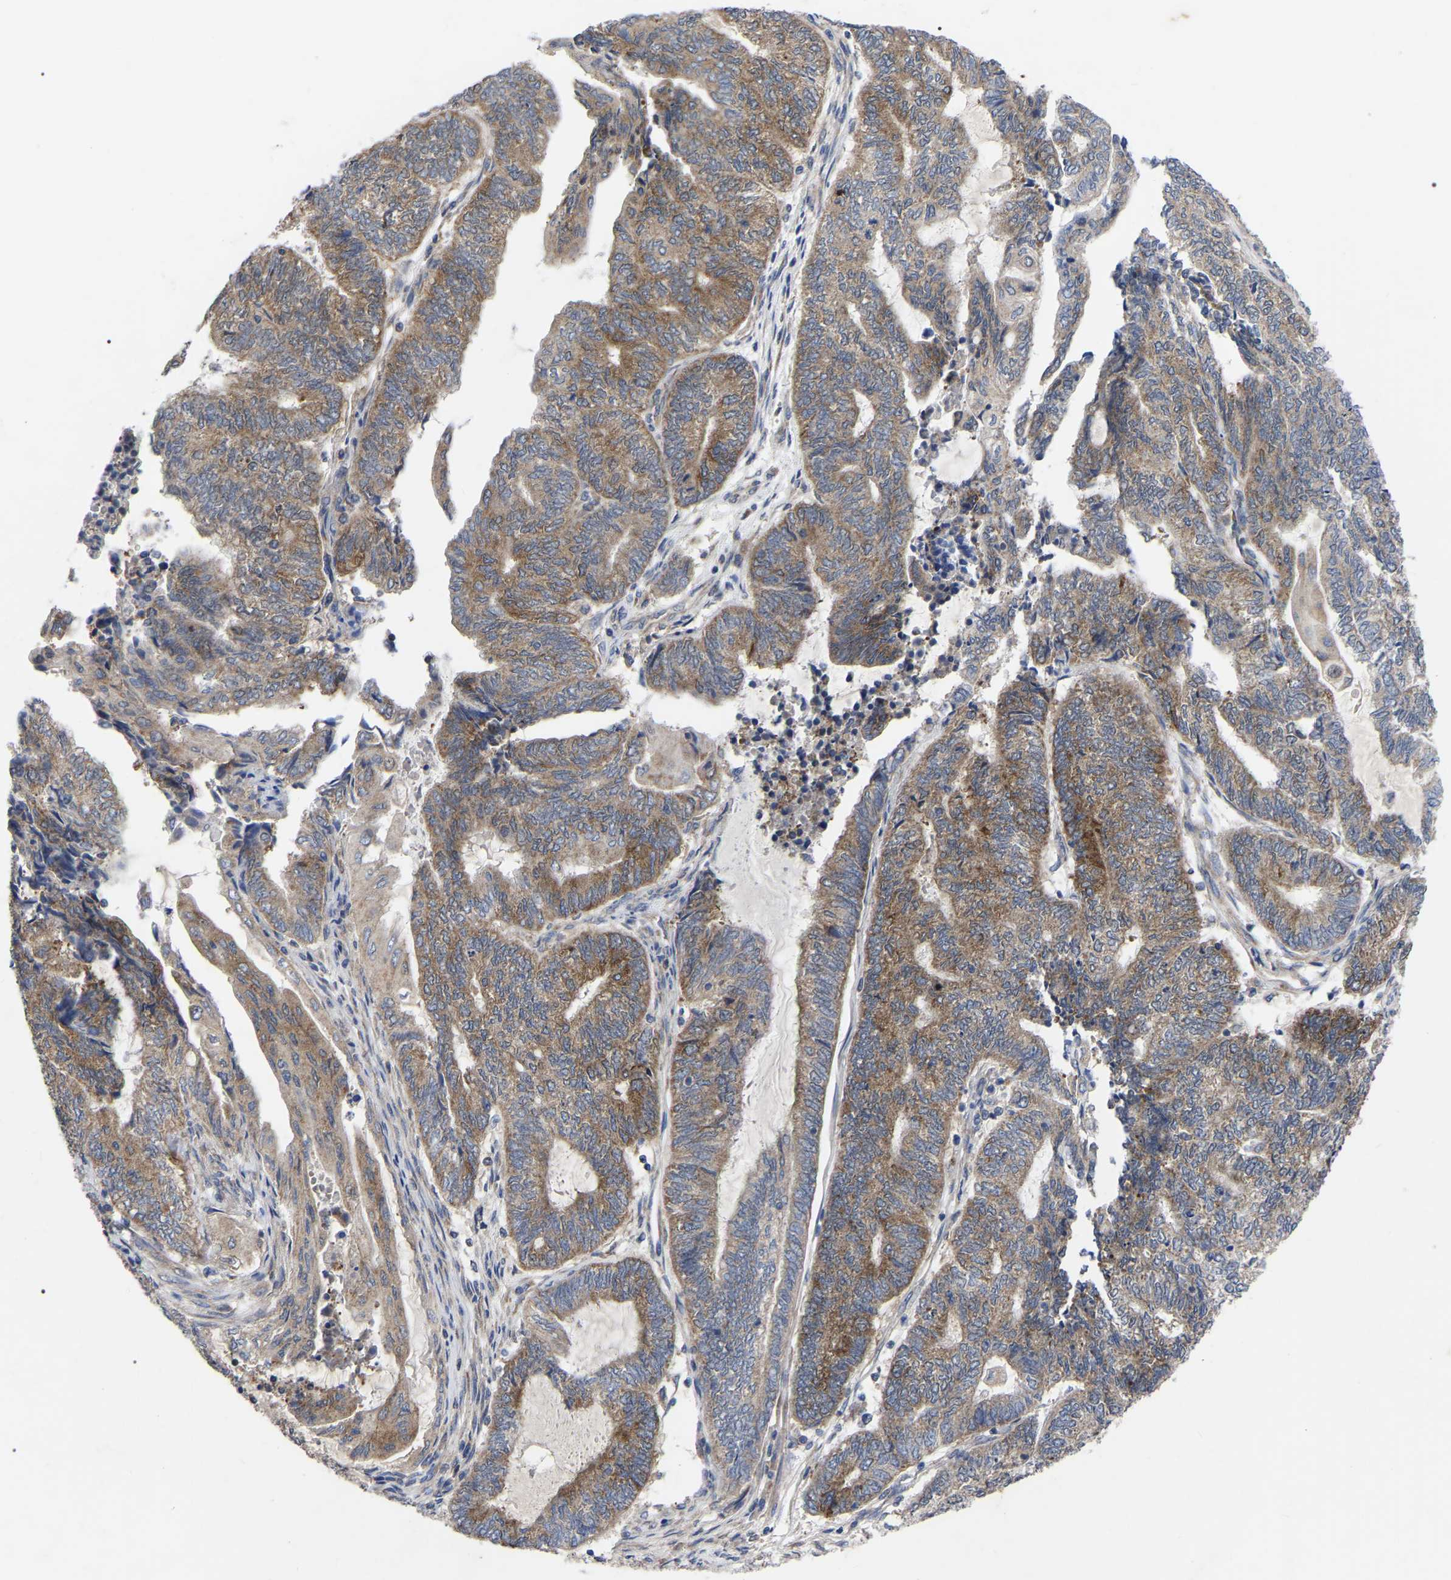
{"staining": {"intensity": "moderate", "quantity": ">75%", "location": "cytoplasmic/membranous"}, "tissue": "endometrial cancer", "cell_type": "Tumor cells", "image_type": "cancer", "snomed": [{"axis": "morphology", "description": "Adenocarcinoma, NOS"}, {"axis": "topography", "description": "Uterus"}, {"axis": "topography", "description": "Endometrium"}], "caption": "Endometrial cancer stained for a protein reveals moderate cytoplasmic/membranous positivity in tumor cells.", "gene": "TCP1", "patient": {"sex": "female", "age": 70}}